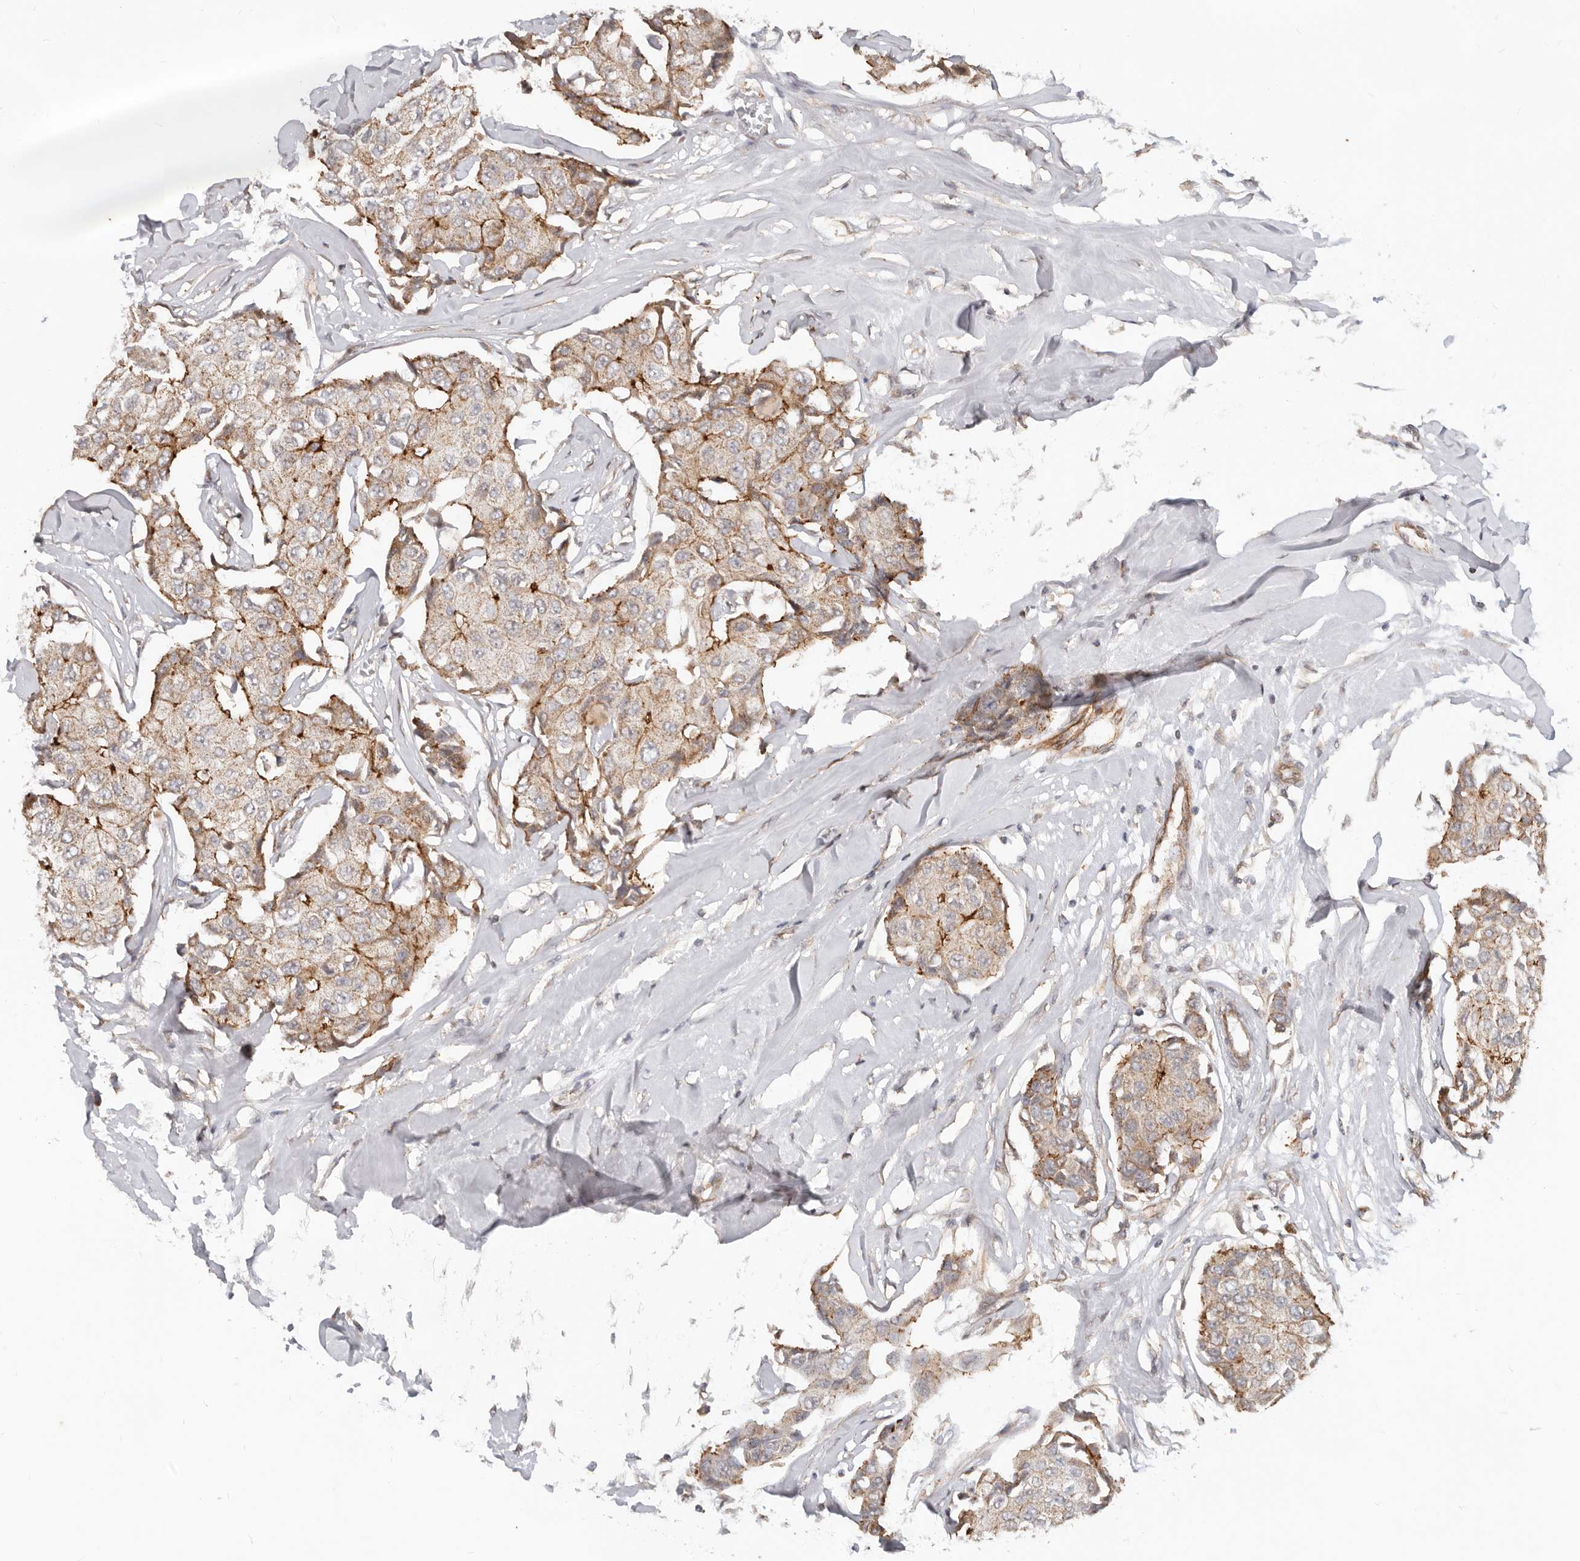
{"staining": {"intensity": "moderate", "quantity": ">75%", "location": "cytoplasmic/membranous"}, "tissue": "breast cancer", "cell_type": "Tumor cells", "image_type": "cancer", "snomed": [{"axis": "morphology", "description": "Duct carcinoma"}, {"axis": "topography", "description": "Breast"}], "caption": "This is a histology image of immunohistochemistry (IHC) staining of breast cancer, which shows moderate staining in the cytoplasmic/membranous of tumor cells.", "gene": "USP49", "patient": {"sex": "female", "age": 80}}